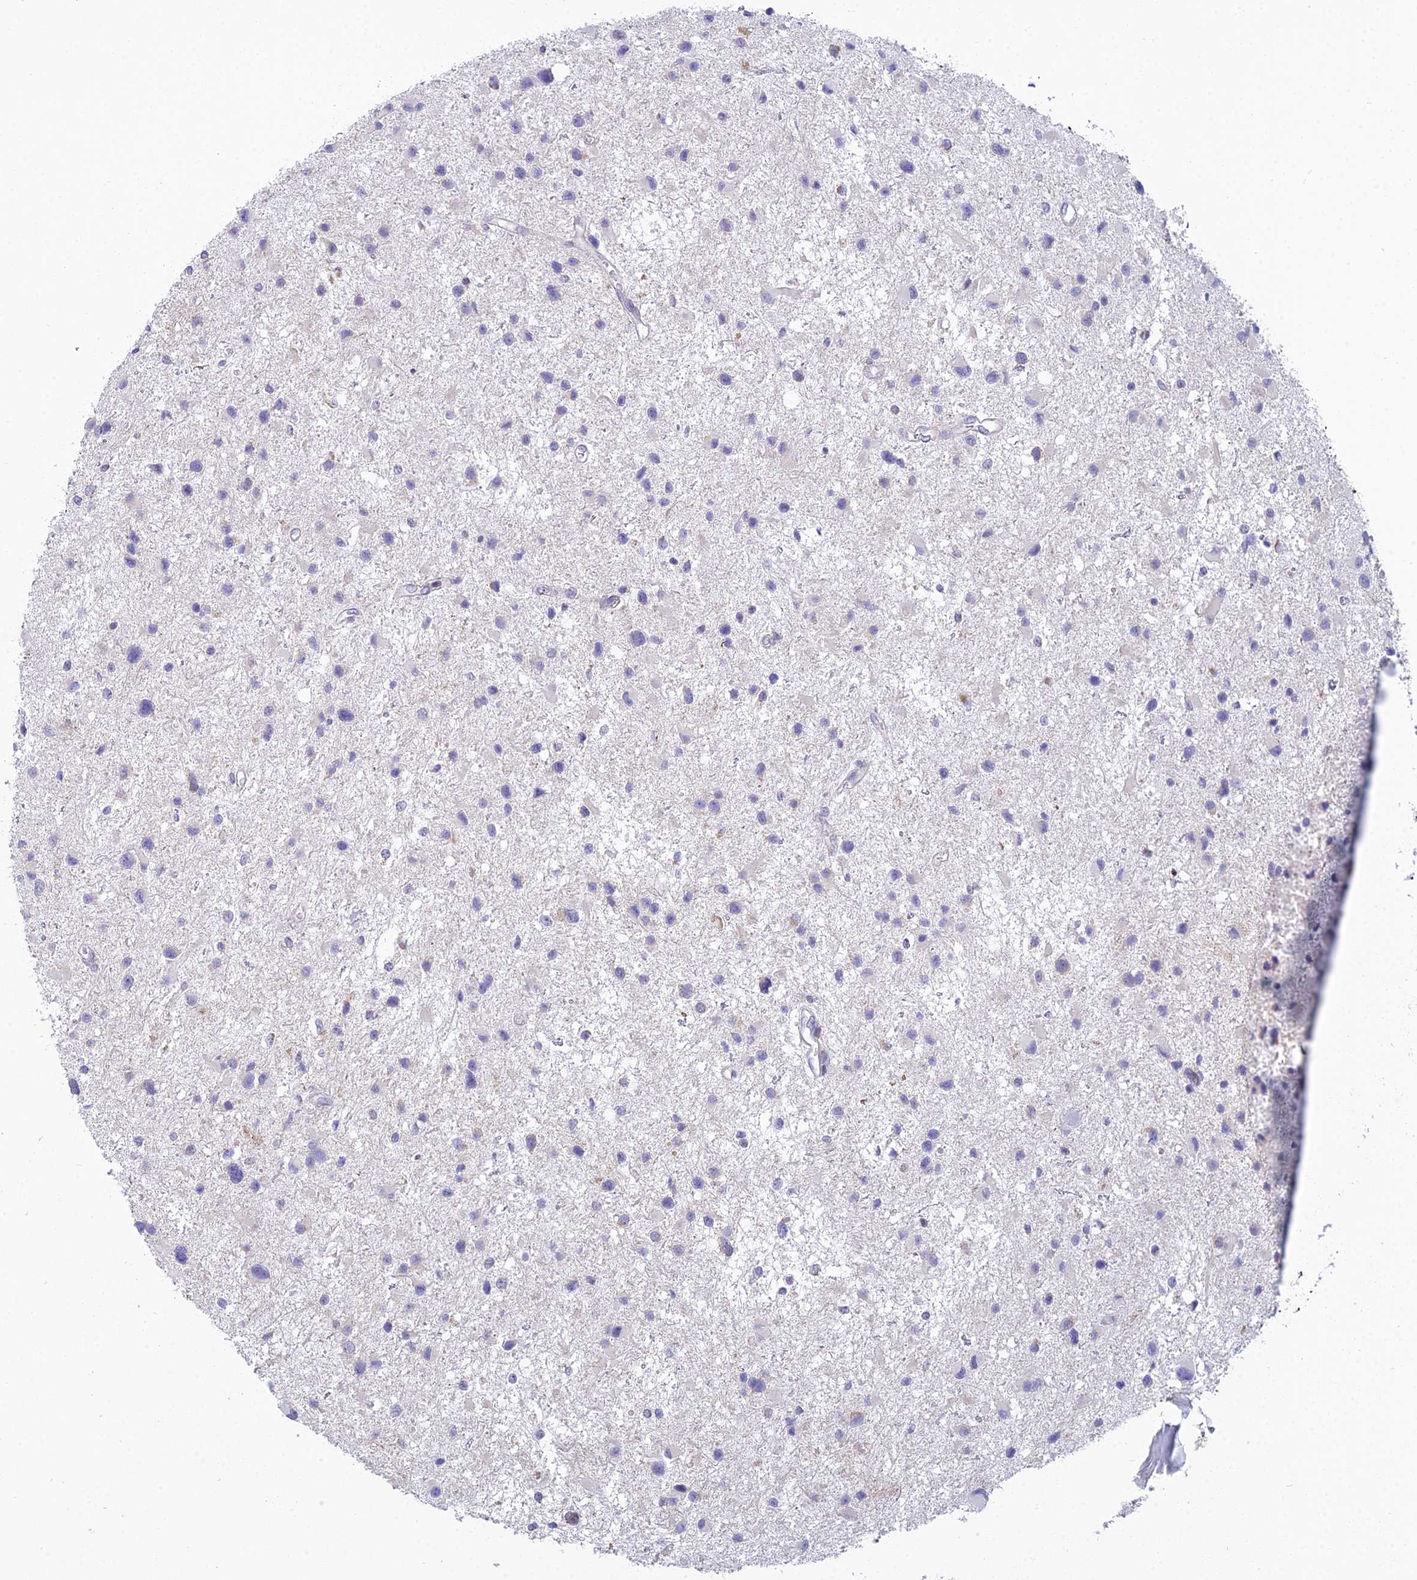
{"staining": {"intensity": "negative", "quantity": "none", "location": "none"}, "tissue": "glioma", "cell_type": "Tumor cells", "image_type": "cancer", "snomed": [{"axis": "morphology", "description": "Glioma, malignant, Low grade"}, {"axis": "topography", "description": "Brain"}], "caption": "A high-resolution histopathology image shows immunohistochemistry (IHC) staining of malignant low-grade glioma, which reveals no significant positivity in tumor cells.", "gene": "CFAP206", "patient": {"sex": "female", "age": 32}}